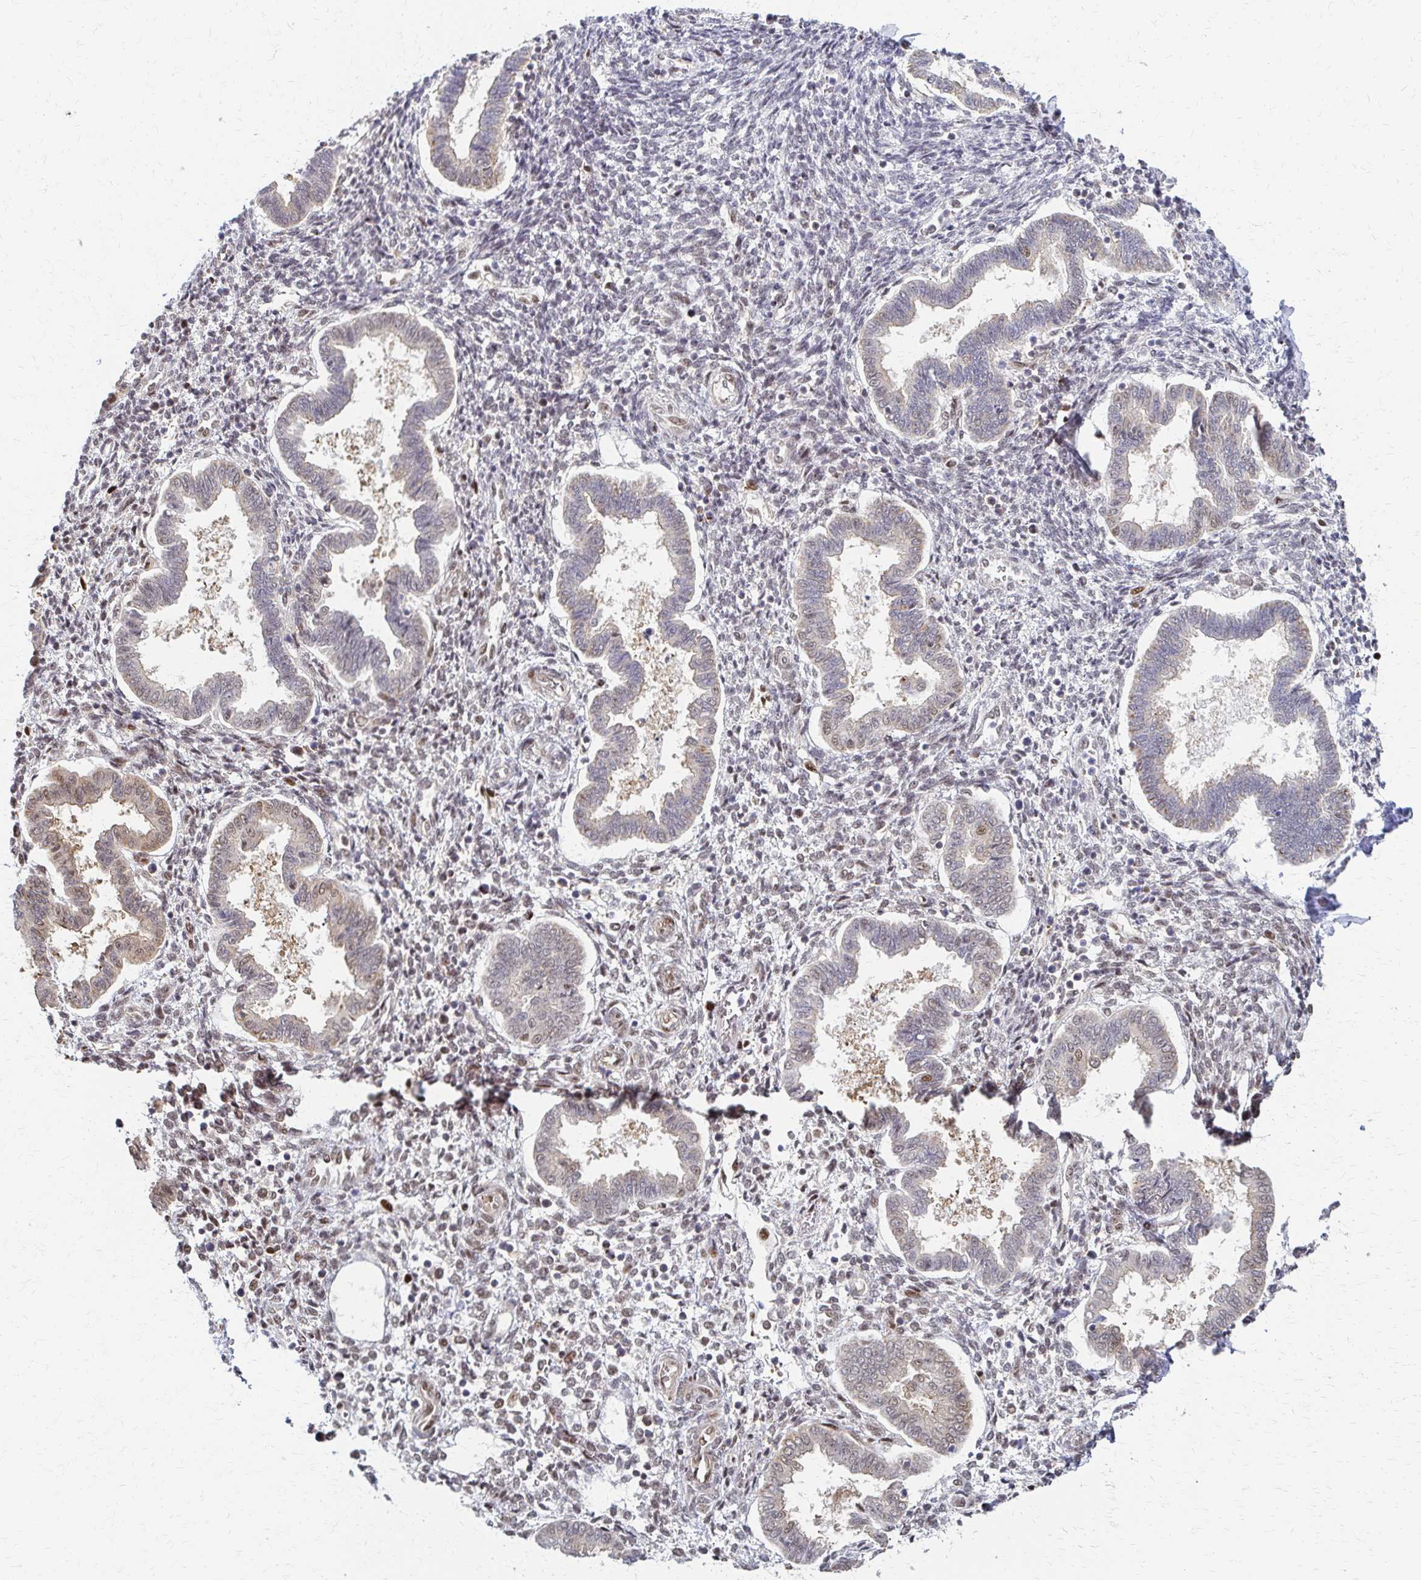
{"staining": {"intensity": "moderate", "quantity": "<25%", "location": "nuclear"}, "tissue": "endometrium", "cell_type": "Cells in endometrial stroma", "image_type": "normal", "snomed": [{"axis": "morphology", "description": "Normal tissue, NOS"}, {"axis": "topography", "description": "Endometrium"}], "caption": "A high-resolution image shows immunohistochemistry staining of normal endometrium, which shows moderate nuclear expression in about <25% of cells in endometrial stroma. (DAB (3,3'-diaminobenzidine) = brown stain, brightfield microscopy at high magnification).", "gene": "PSMD7", "patient": {"sex": "female", "age": 24}}